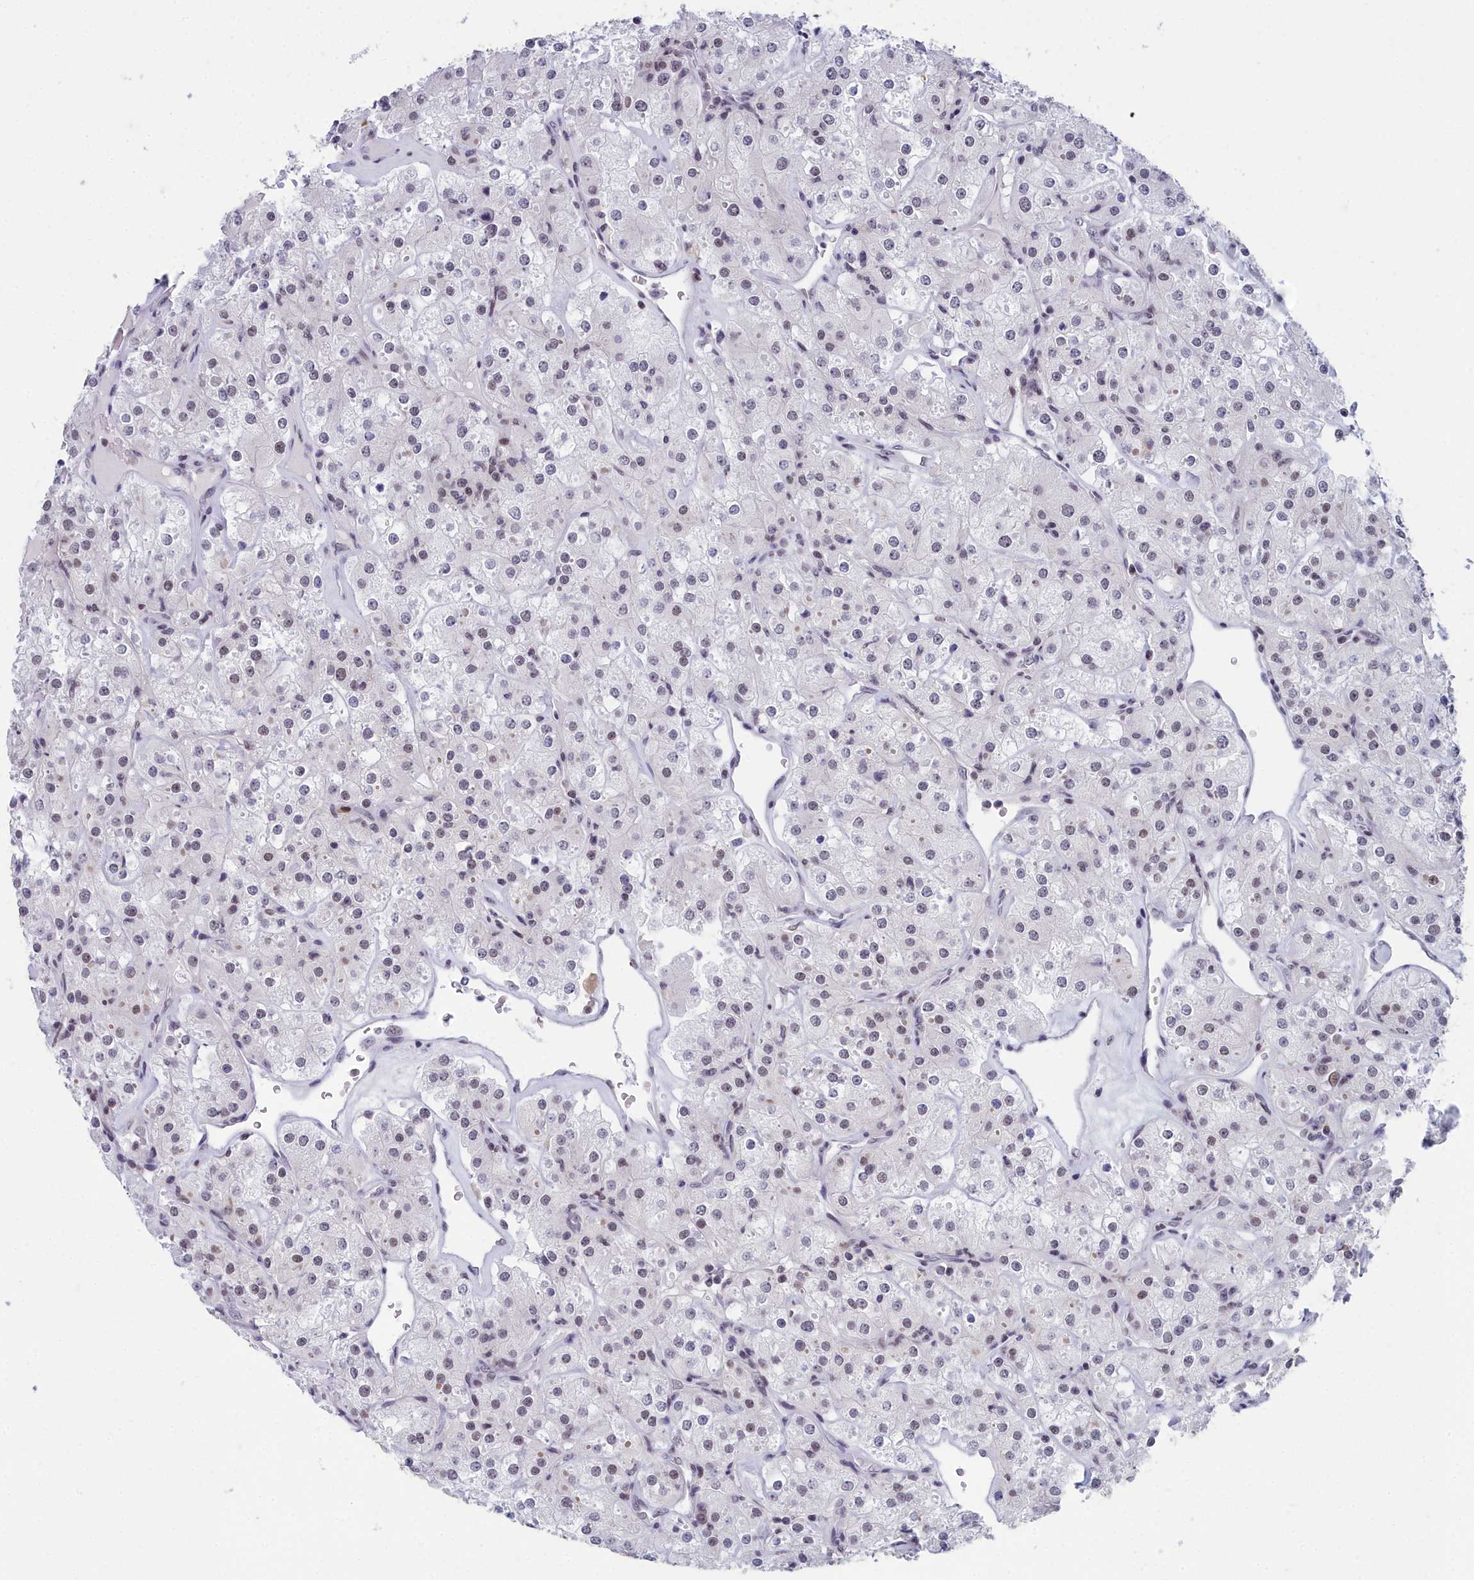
{"staining": {"intensity": "weak", "quantity": "25%-75%", "location": "nuclear"}, "tissue": "renal cancer", "cell_type": "Tumor cells", "image_type": "cancer", "snomed": [{"axis": "morphology", "description": "Adenocarcinoma, NOS"}, {"axis": "topography", "description": "Kidney"}], "caption": "Renal adenocarcinoma was stained to show a protein in brown. There is low levels of weak nuclear expression in approximately 25%-75% of tumor cells.", "gene": "CCDC97", "patient": {"sex": "male", "age": 77}}